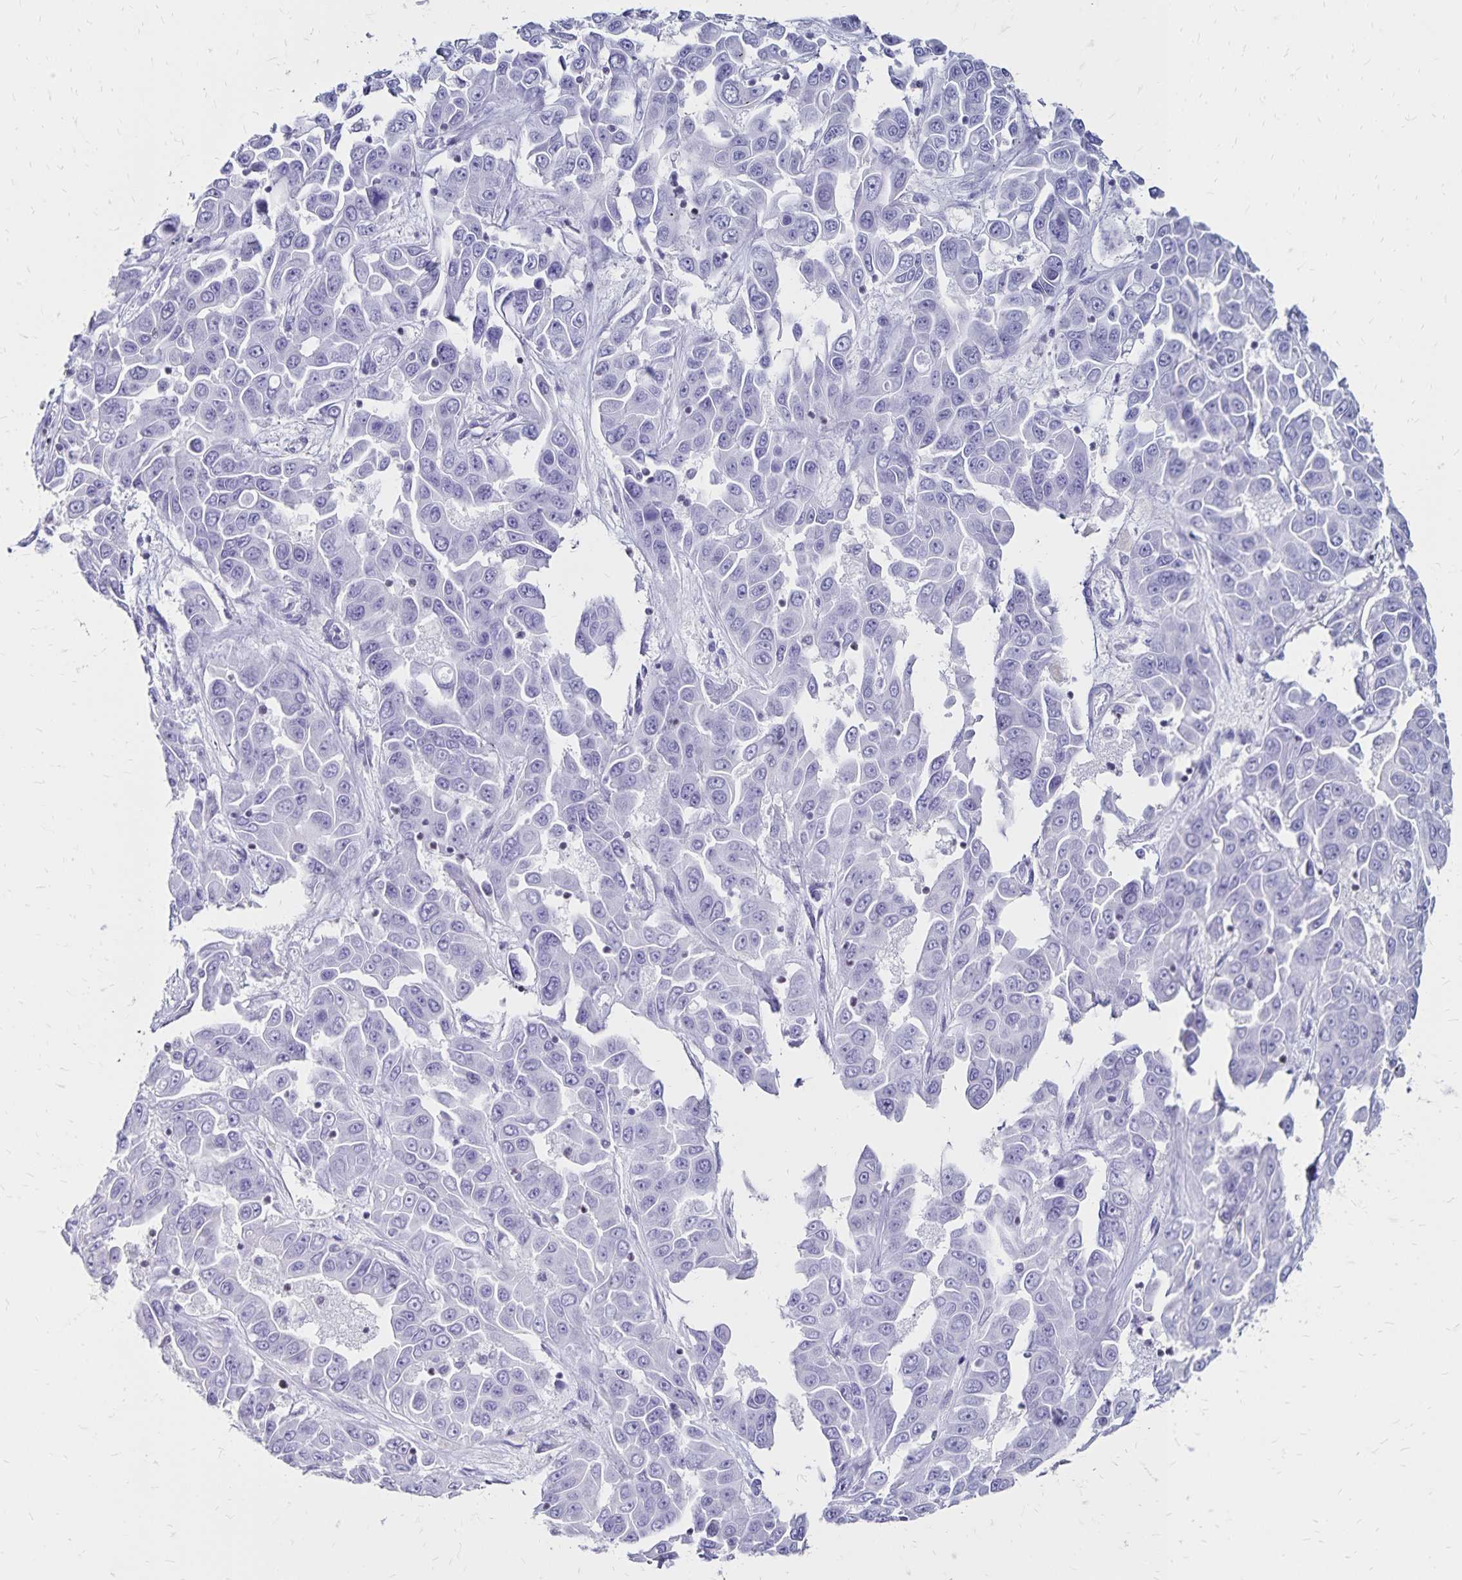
{"staining": {"intensity": "negative", "quantity": "none", "location": "none"}, "tissue": "liver cancer", "cell_type": "Tumor cells", "image_type": "cancer", "snomed": [{"axis": "morphology", "description": "Cholangiocarcinoma"}, {"axis": "topography", "description": "Liver"}], "caption": "The photomicrograph shows no significant staining in tumor cells of liver cancer (cholangiocarcinoma).", "gene": "IKZF1", "patient": {"sex": "female", "age": 52}}